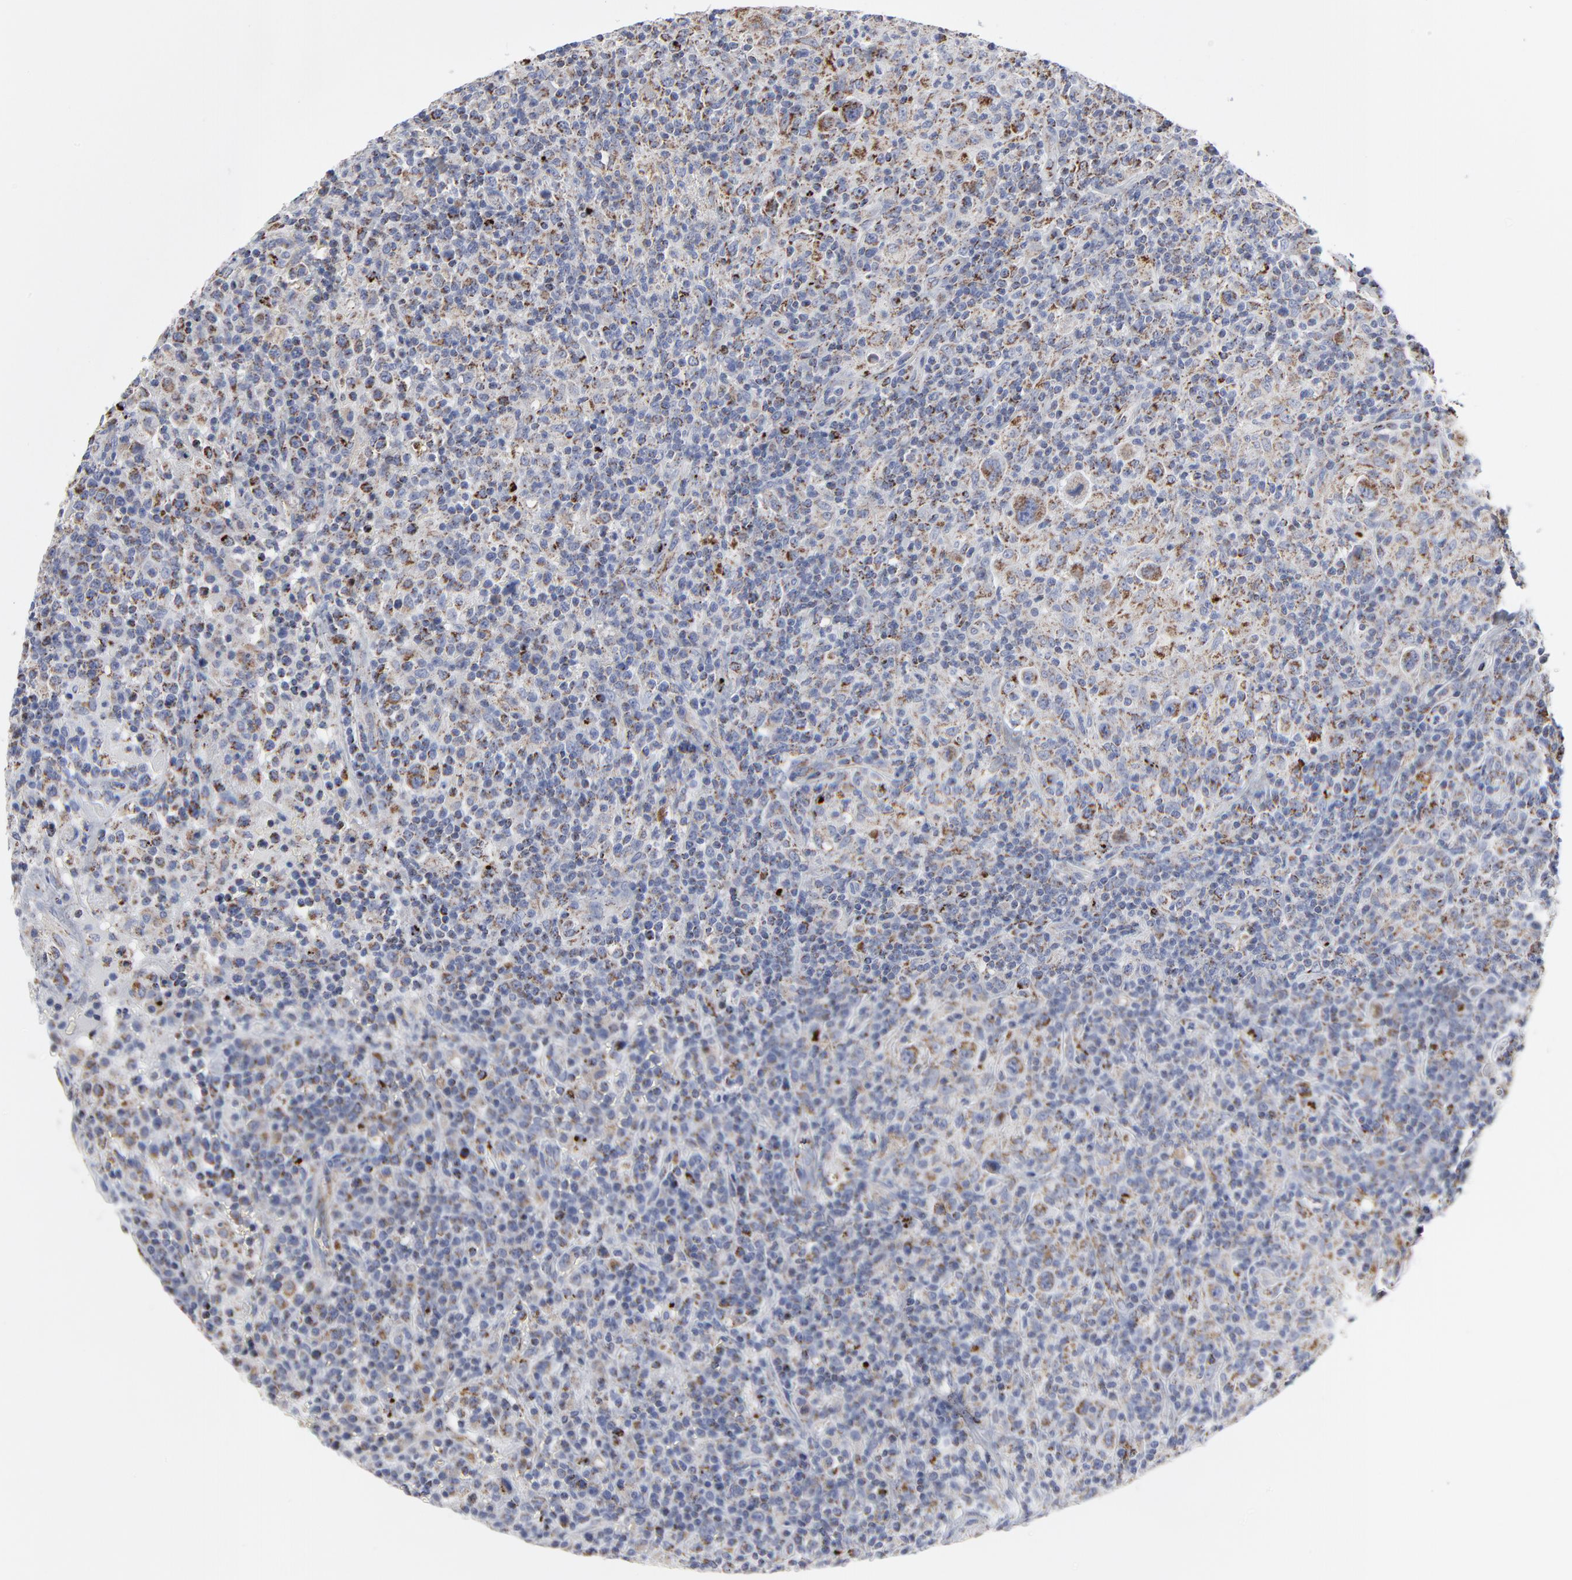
{"staining": {"intensity": "weak", "quantity": "<25%", "location": "cytoplasmic/membranous"}, "tissue": "lymphoma", "cell_type": "Tumor cells", "image_type": "cancer", "snomed": [{"axis": "morphology", "description": "Hodgkin's disease, NOS"}, {"axis": "topography", "description": "Lymph node"}], "caption": "A high-resolution histopathology image shows immunohistochemistry staining of Hodgkin's disease, which shows no significant expression in tumor cells. (Stains: DAB immunohistochemistry (IHC) with hematoxylin counter stain, Microscopy: brightfield microscopy at high magnification).", "gene": "TXNRD2", "patient": {"sex": "male", "age": 65}}